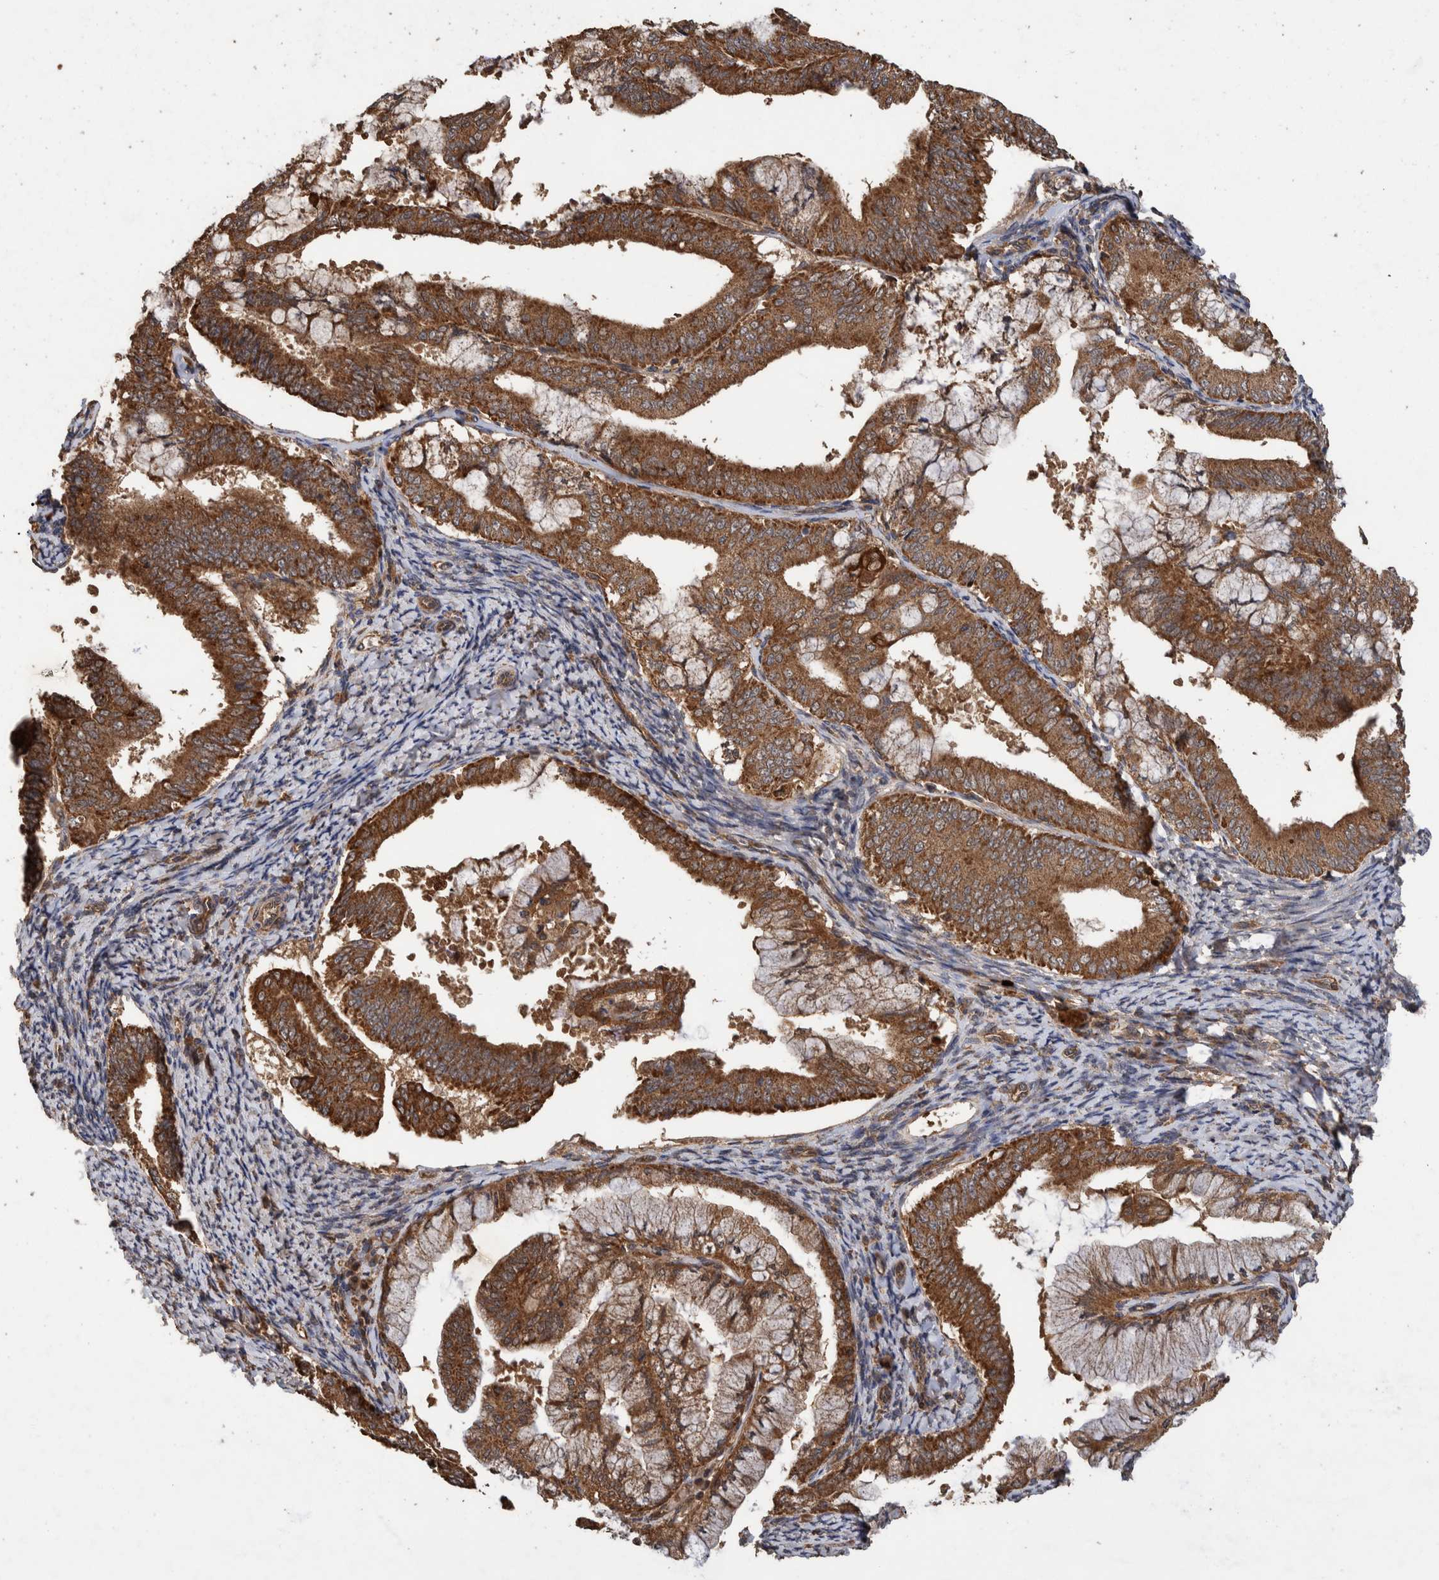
{"staining": {"intensity": "strong", "quantity": ">75%", "location": "cytoplasmic/membranous"}, "tissue": "endometrial cancer", "cell_type": "Tumor cells", "image_type": "cancer", "snomed": [{"axis": "morphology", "description": "Adenocarcinoma, NOS"}, {"axis": "topography", "description": "Endometrium"}], "caption": "Immunohistochemical staining of endometrial cancer exhibits high levels of strong cytoplasmic/membranous protein staining in approximately >75% of tumor cells.", "gene": "TRIM16", "patient": {"sex": "female", "age": 63}}